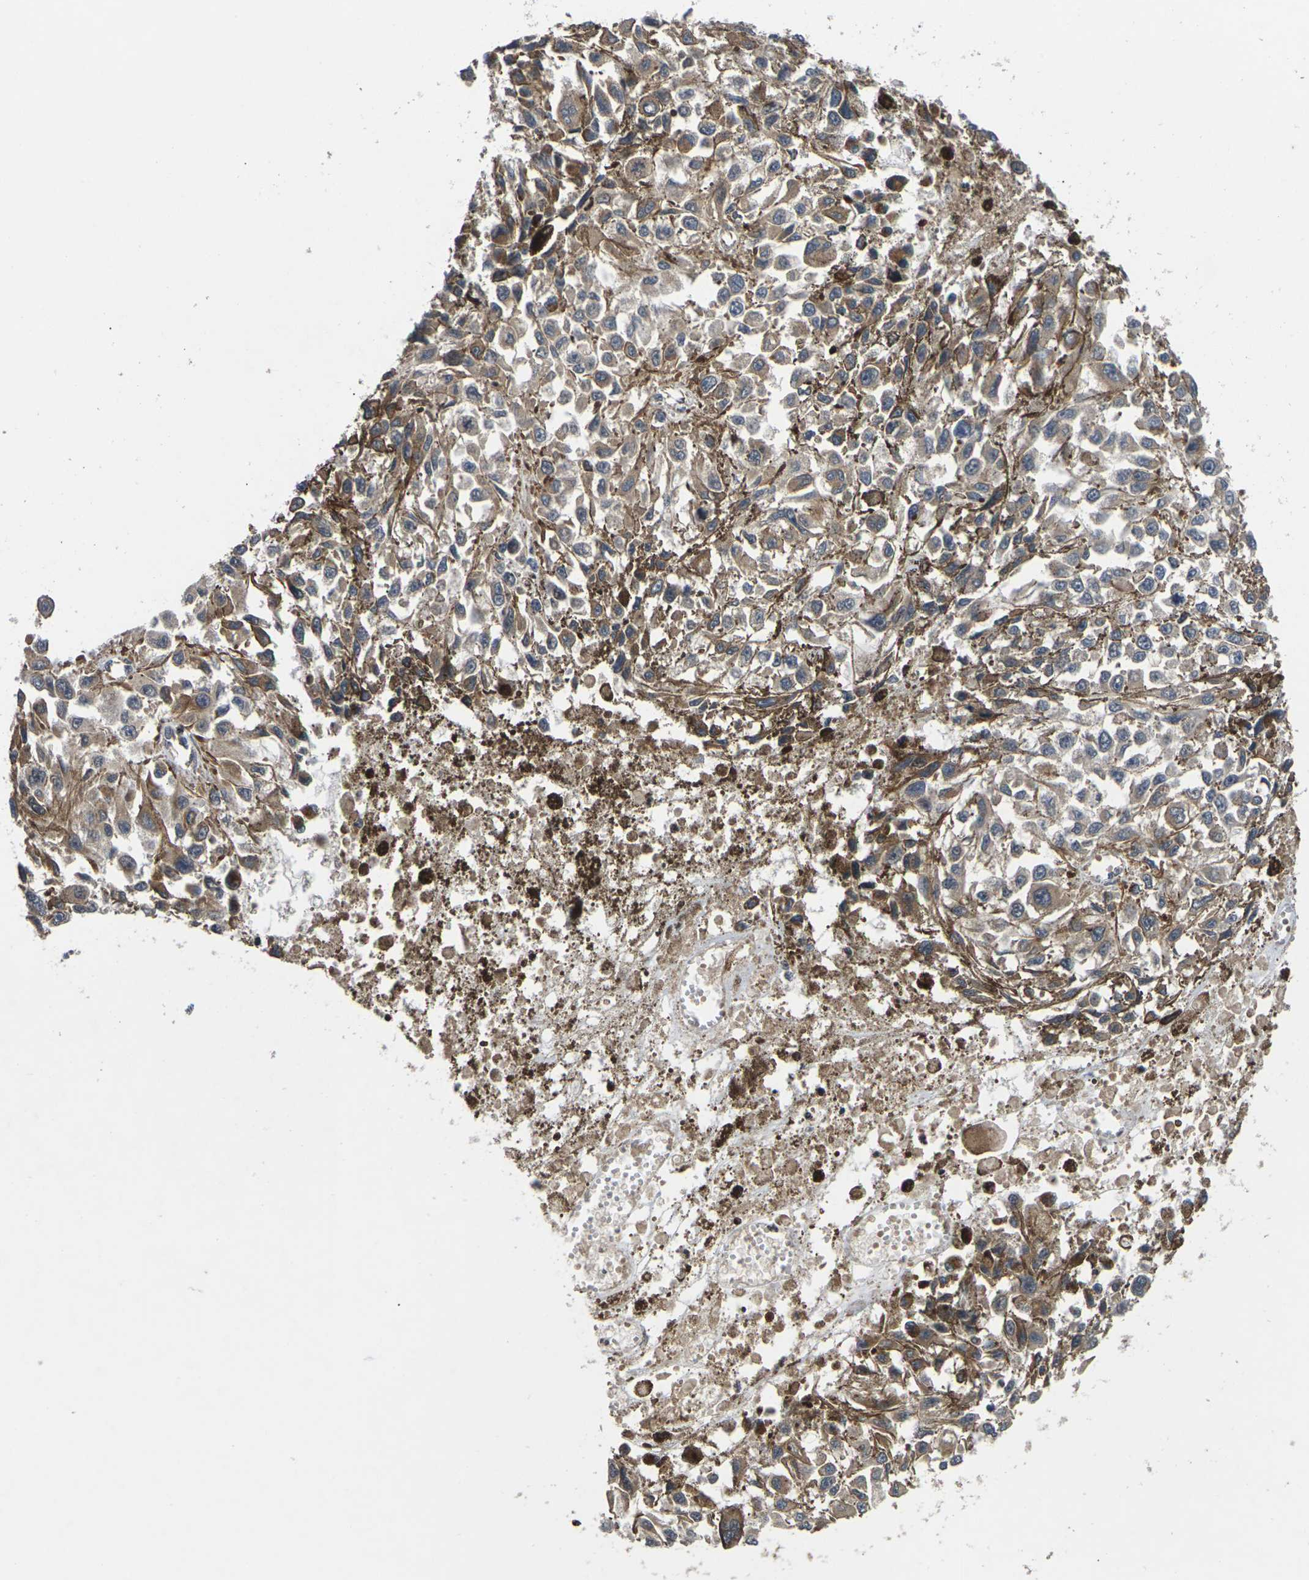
{"staining": {"intensity": "moderate", "quantity": ">75%", "location": "cytoplasmic/membranous"}, "tissue": "melanoma", "cell_type": "Tumor cells", "image_type": "cancer", "snomed": [{"axis": "morphology", "description": "Malignant melanoma, Metastatic site"}, {"axis": "topography", "description": "Lymph node"}], "caption": "An image of human melanoma stained for a protein demonstrates moderate cytoplasmic/membranous brown staining in tumor cells. (DAB (3,3'-diaminobenzidine) IHC, brown staining for protein, blue staining for nuclei).", "gene": "DKK2", "patient": {"sex": "male", "age": 59}}